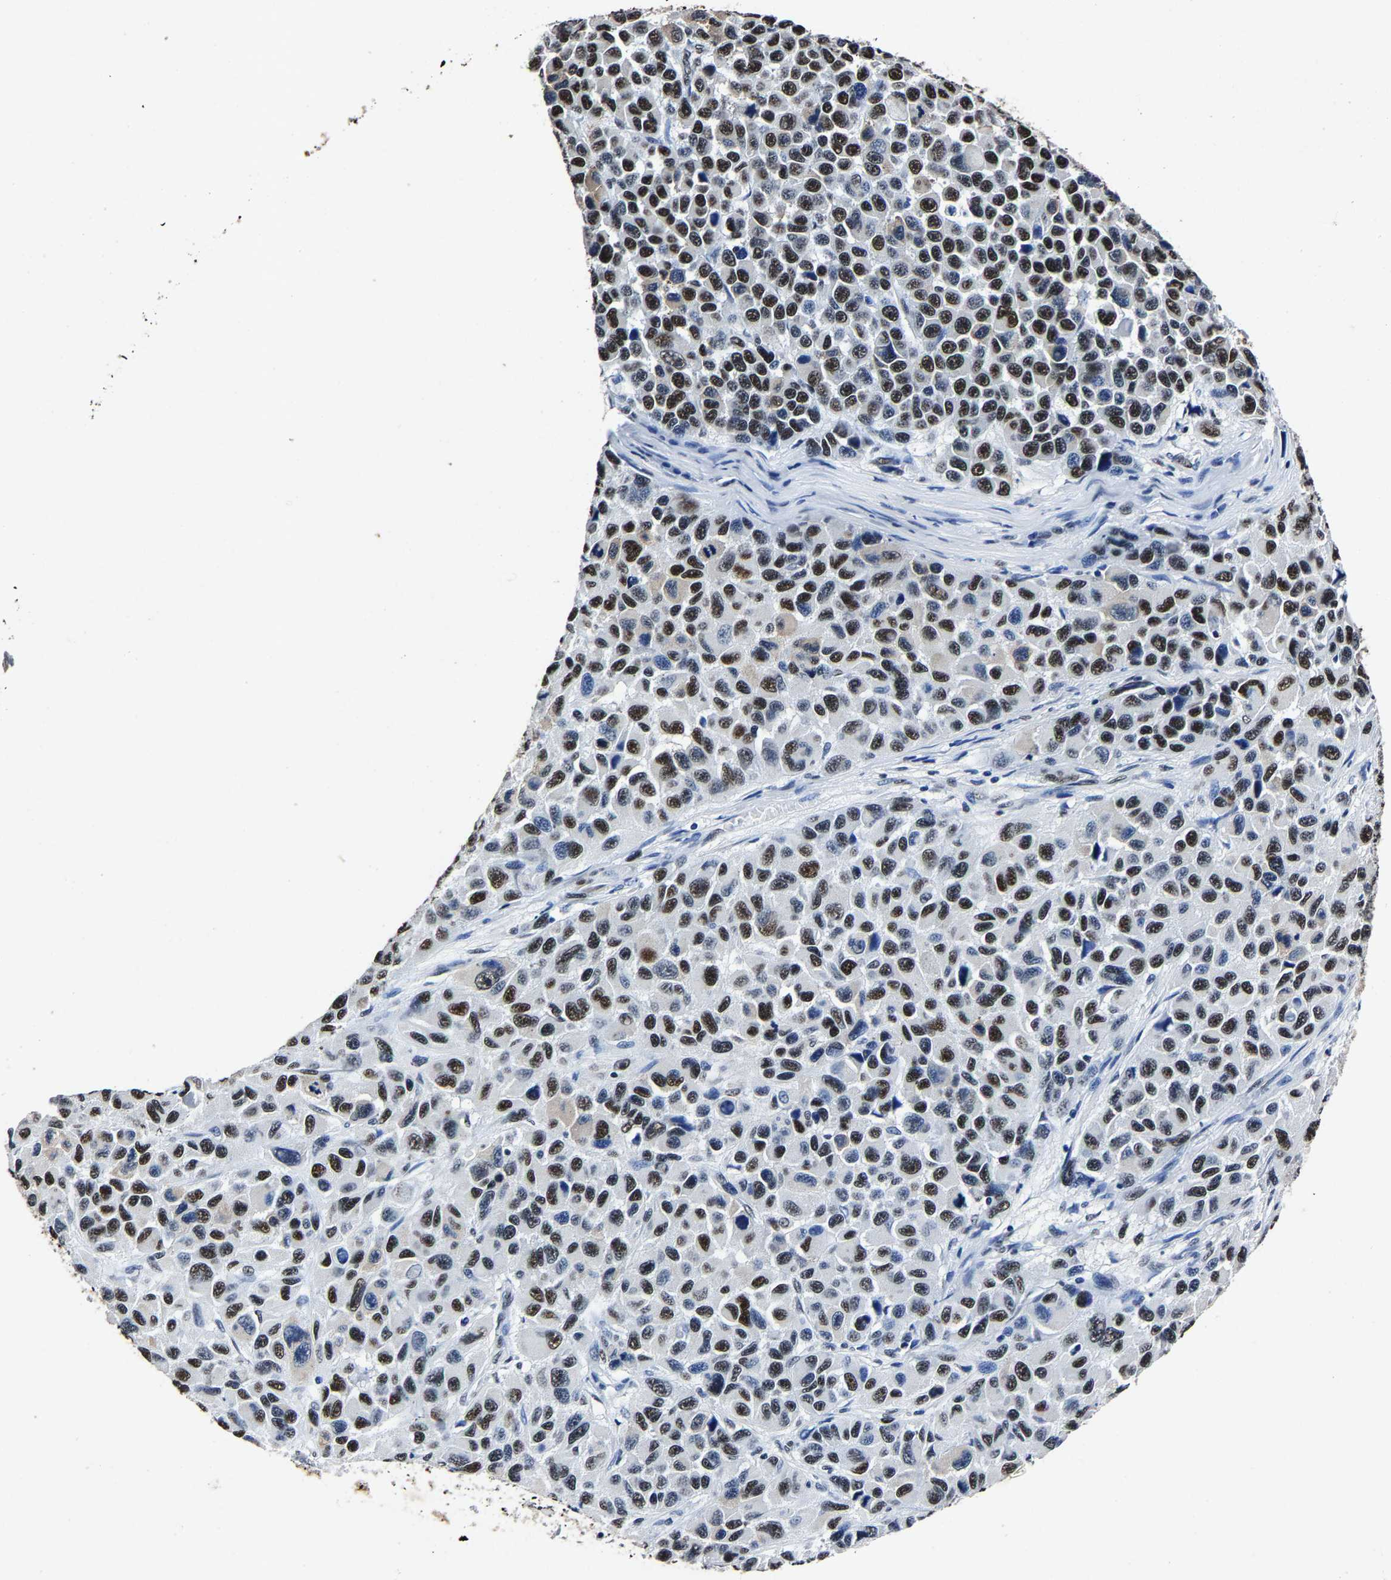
{"staining": {"intensity": "strong", "quantity": ">75%", "location": "nuclear"}, "tissue": "melanoma", "cell_type": "Tumor cells", "image_type": "cancer", "snomed": [{"axis": "morphology", "description": "Malignant melanoma, NOS"}, {"axis": "topography", "description": "Skin"}], "caption": "A photomicrograph of human melanoma stained for a protein demonstrates strong nuclear brown staining in tumor cells. (DAB (3,3'-diaminobenzidine) IHC, brown staining for protein, blue staining for nuclei).", "gene": "RBM45", "patient": {"sex": "male", "age": 53}}